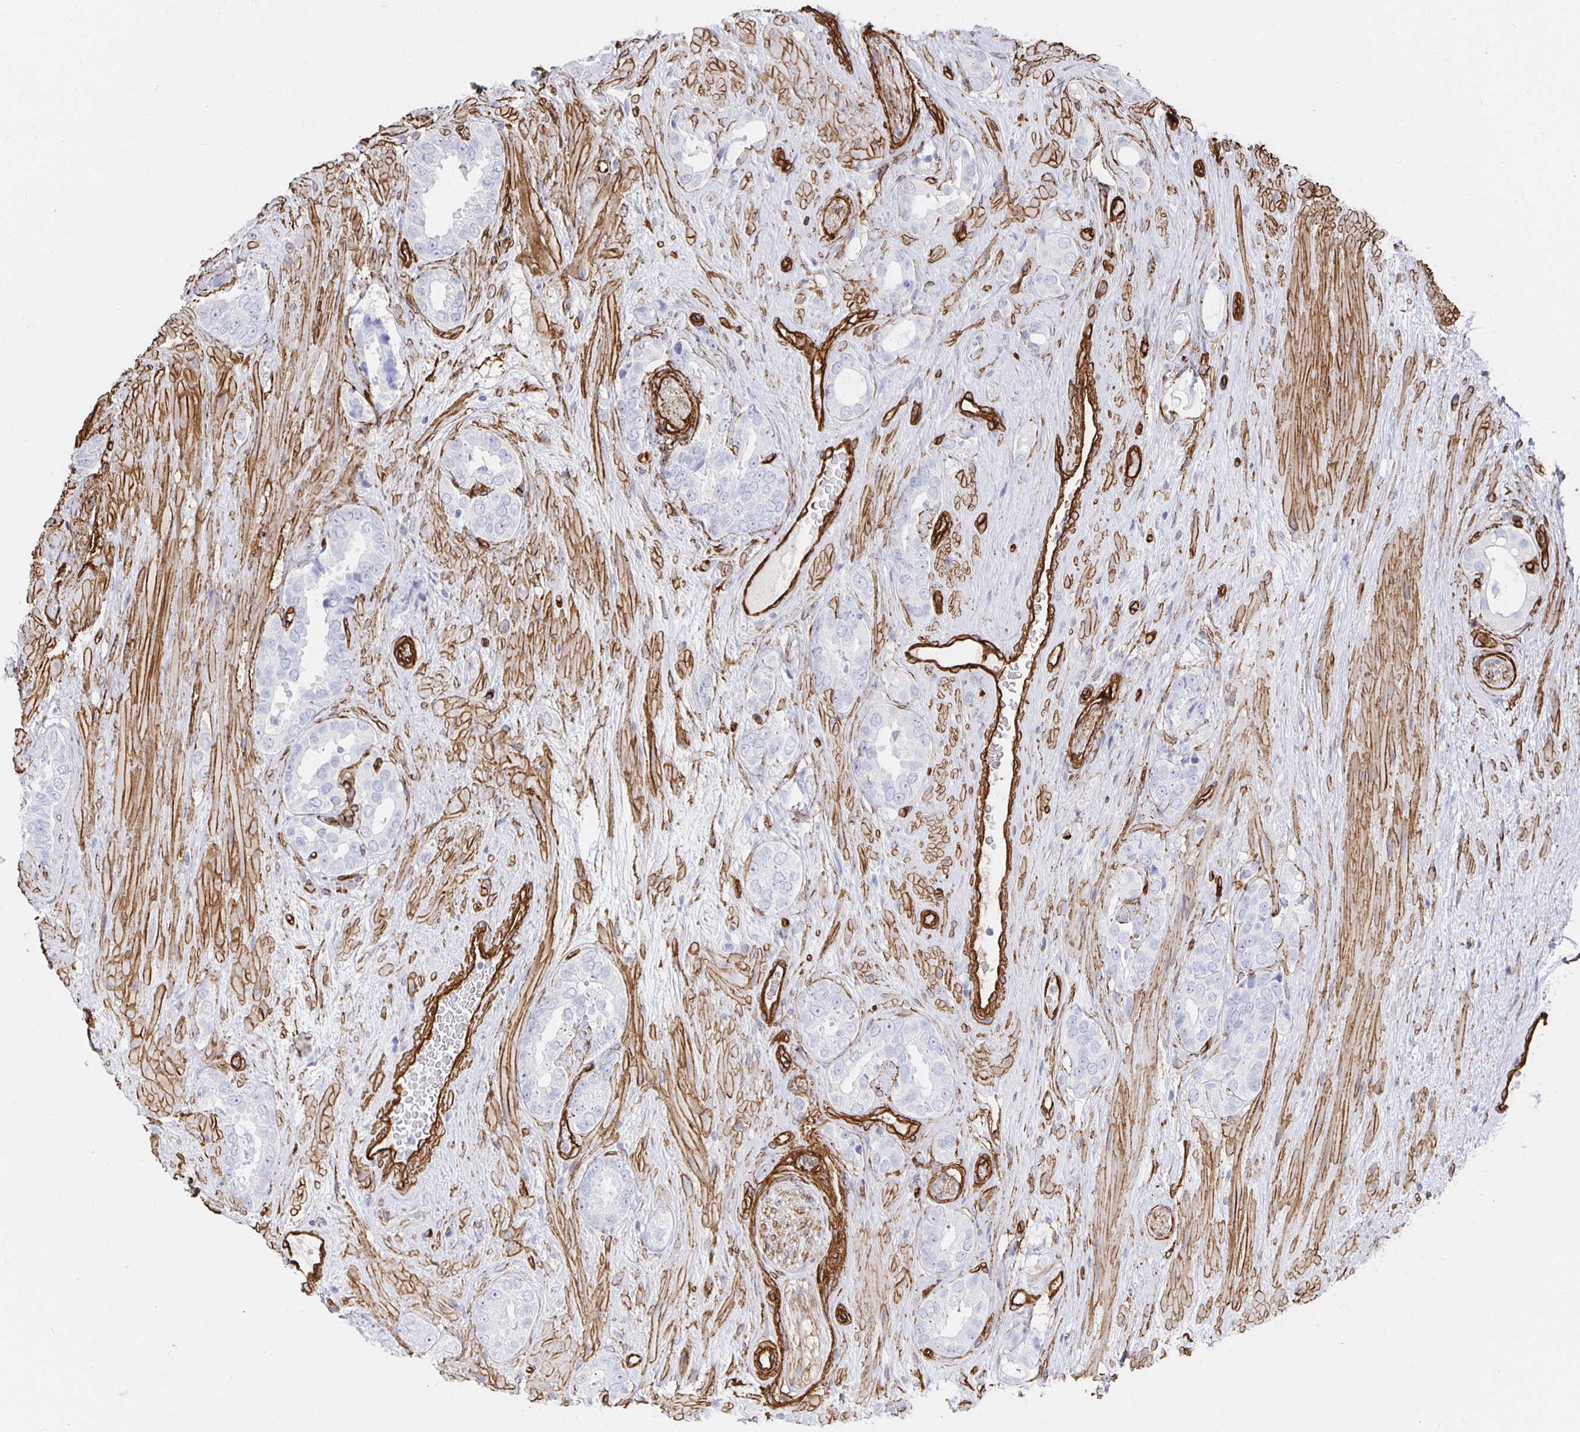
{"staining": {"intensity": "negative", "quantity": "none", "location": "none"}, "tissue": "prostate cancer", "cell_type": "Tumor cells", "image_type": "cancer", "snomed": [{"axis": "morphology", "description": "Adenocarcinoma, High grade"}, {"axis": "topography", "description": "Prostate"}], "caption": "The histopathology image reveals no significant positivity in tumor cells of prostate high-grade adenocarcinoma.", "gene": "VIPR2", "patient": {"sex": "male", "age": 71}}